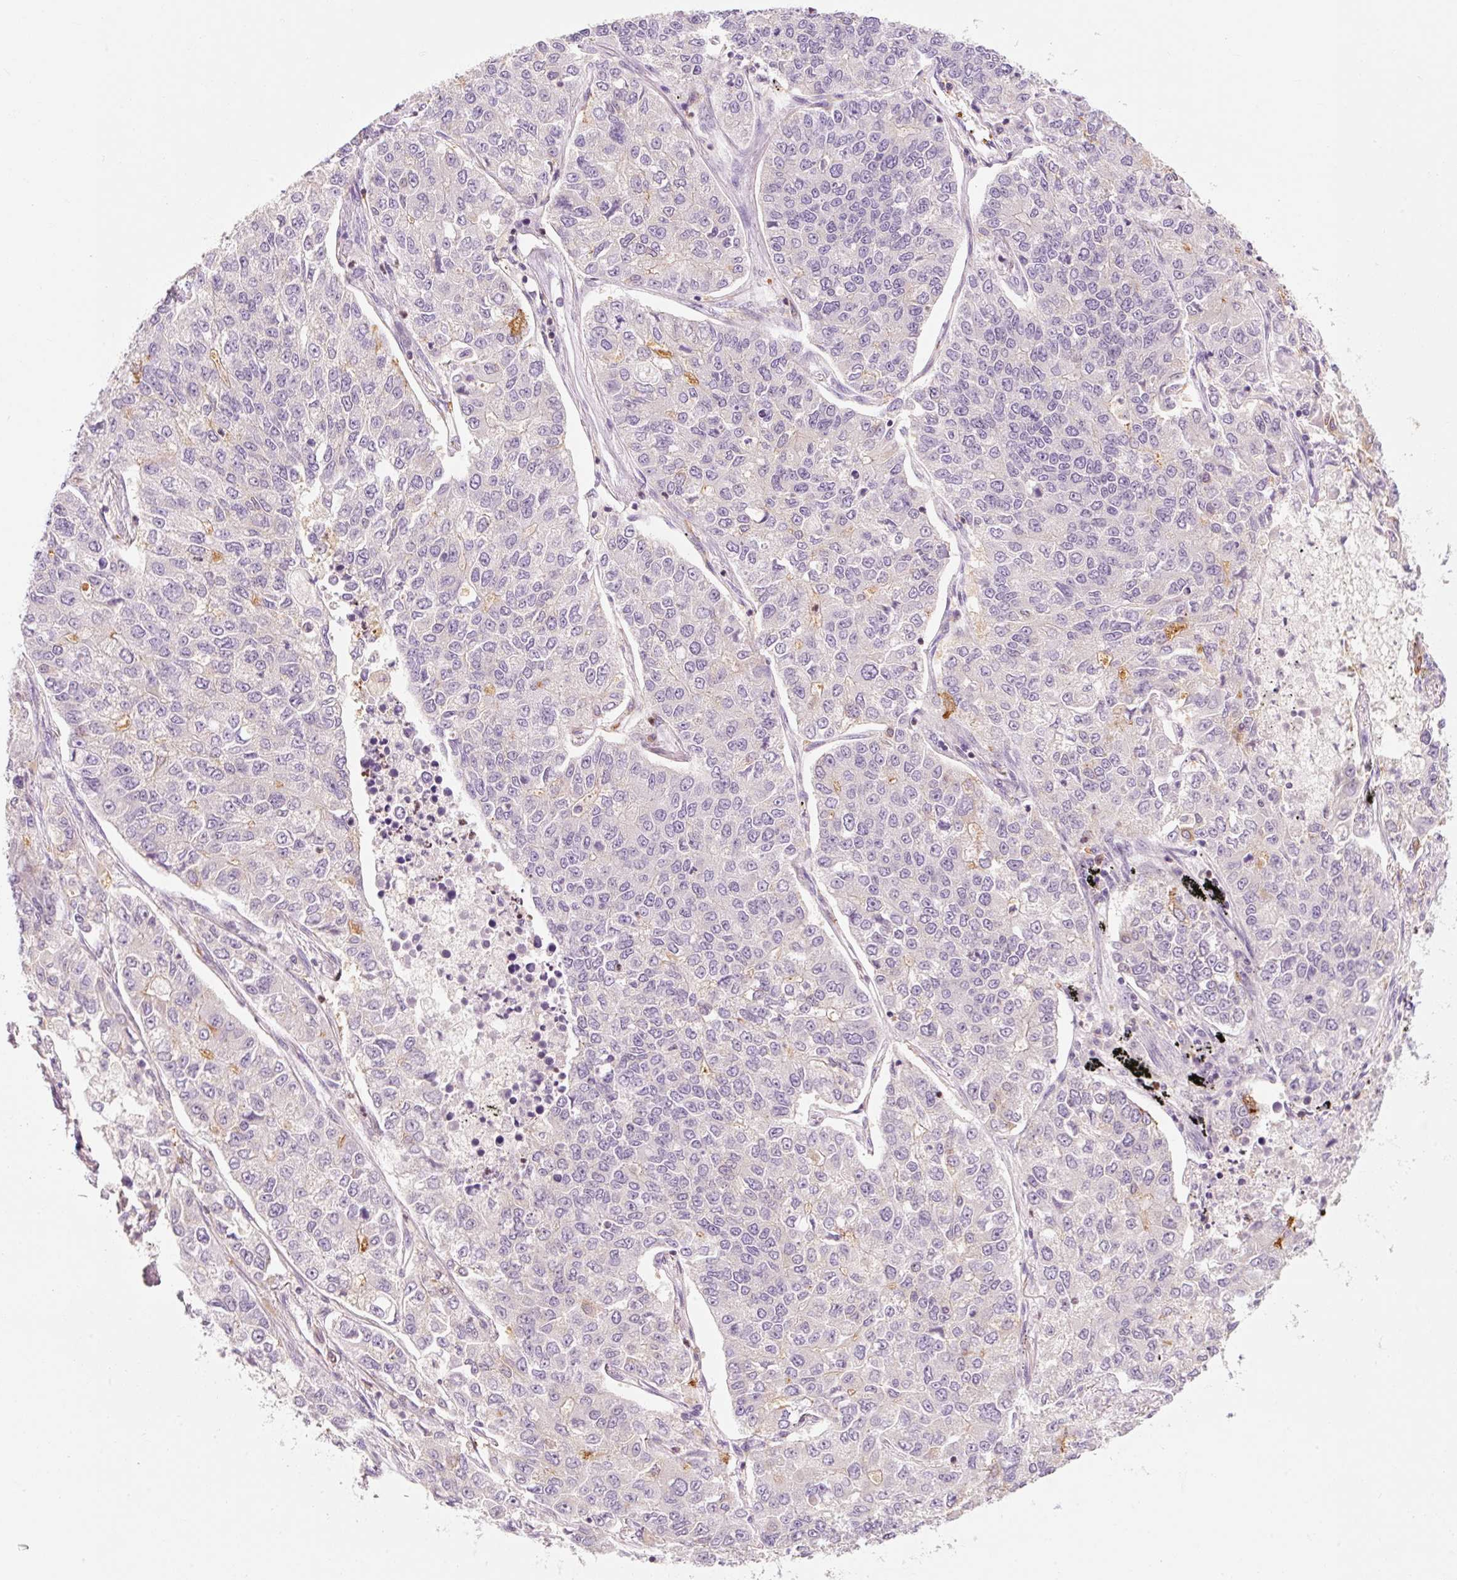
{"staining": {"intensity": "negative", "quantity": "none", "location": "none"}, "tissue": "lung cancer", "cell_type": "Tumor cells", "image_type": "cancer", "snomed": [{"axis": "morphology", "description": "Adenocarcinoma, NOS"}, {"axis": "topography", "description": "Lung"}], "caption": "IHC micrograph of adenocarcinoma (lung) stained for a protein (brown), which exhibits no expression in tumor cells. (DAB (3,3'-diaminobenzidine) IHC visualized using brightfield microscopy, high magnification).", "gene": "OR8K1", "patient": {"sex": "male", "age": 49}}